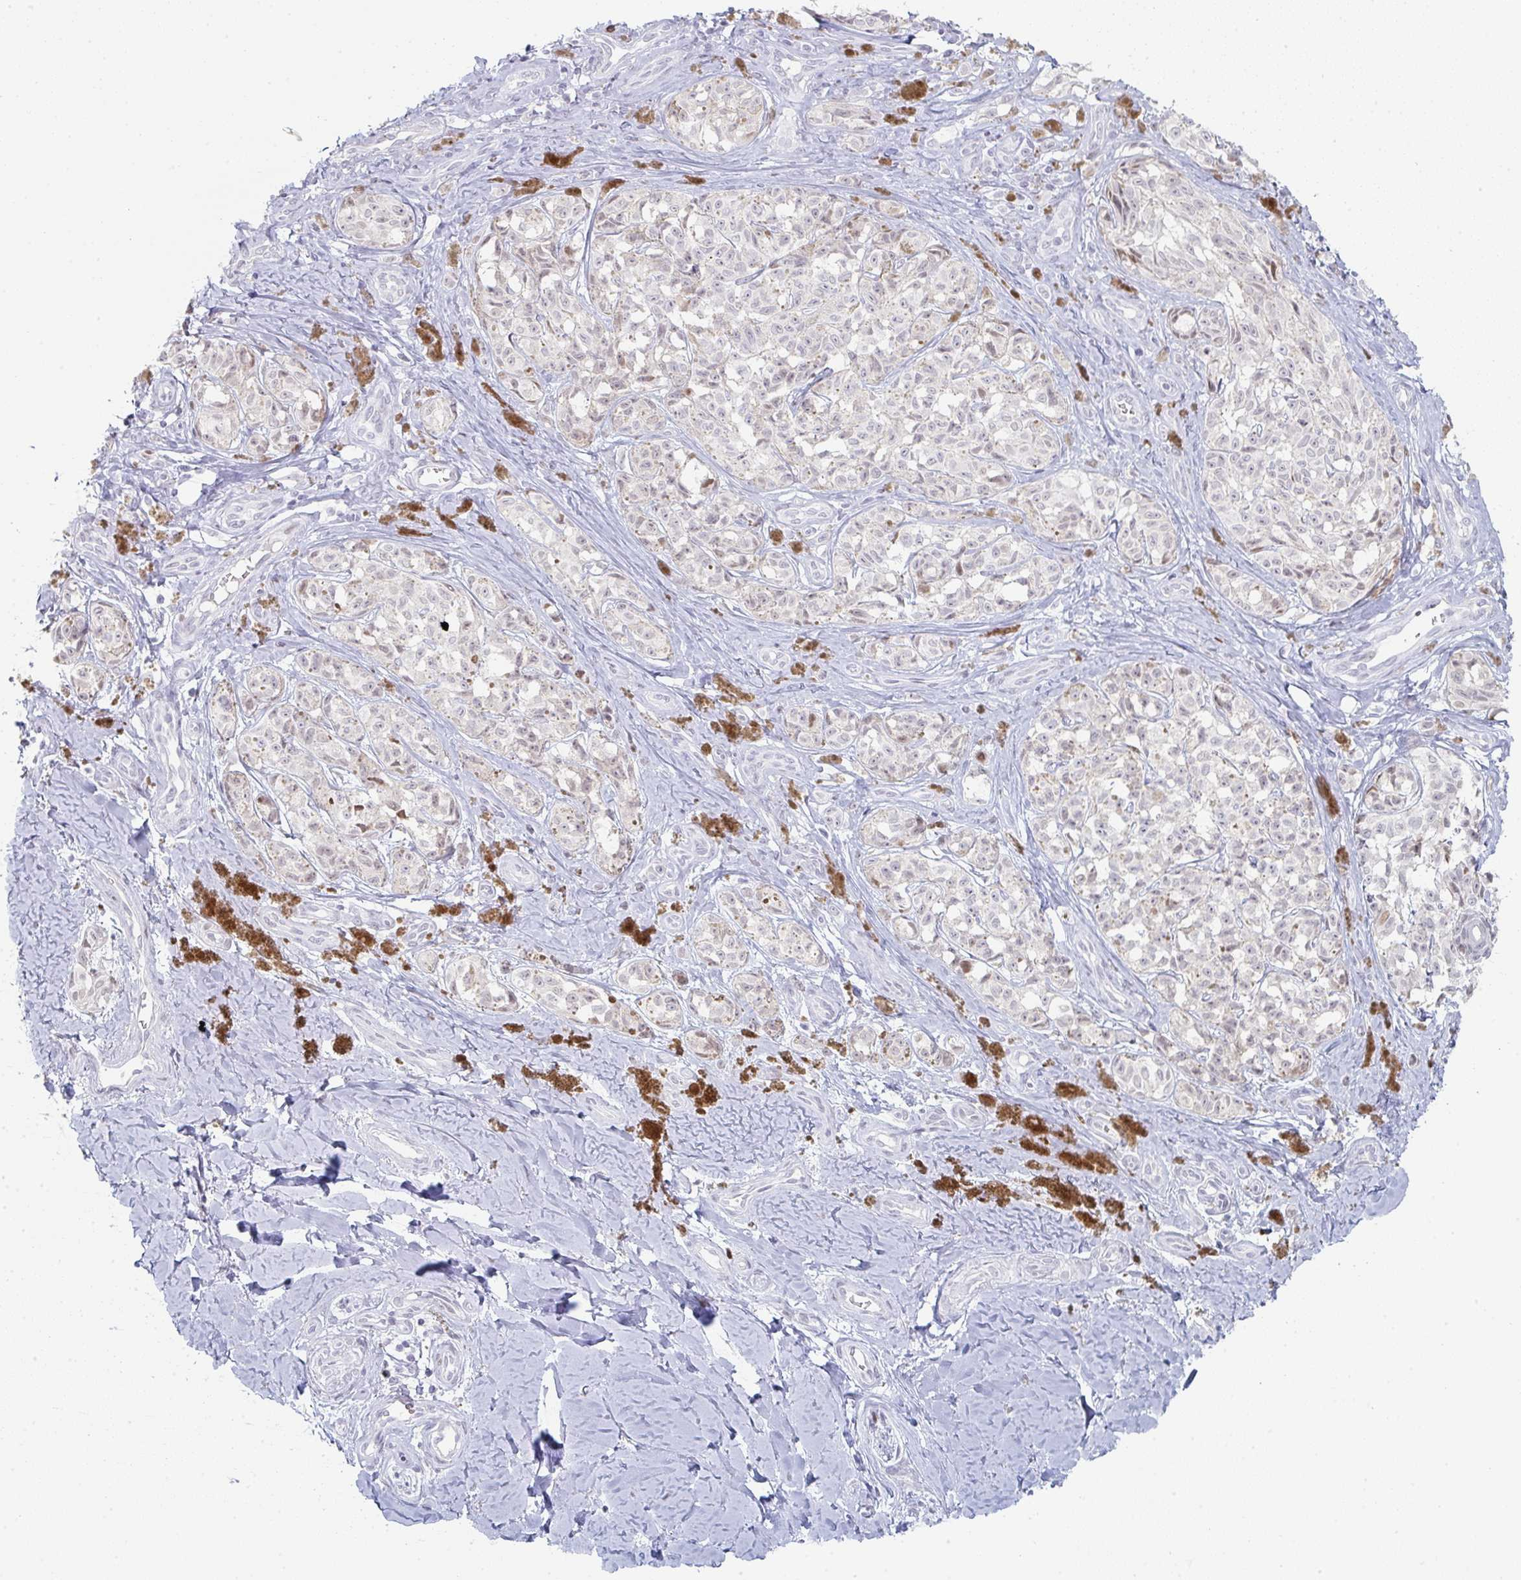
{"staining": {"intensity": "negative", "quantity": "none", "location": "none"}, "tissue": "melanoma", "cell_type": "Tumor cells", "image_type": "cancer", "snomed": [{"axis": "morphology", "description": "Malignant melanoma, NOS"}, {"axis": "topography", "description": "Skin"}], "caption": "Human malignant melanoma stained for a protein using immunohistochemistry (IHC) reveals no staining in tumor cells.", "gene": "LIN54", "patient": {"sex": "female", "age": 65}}